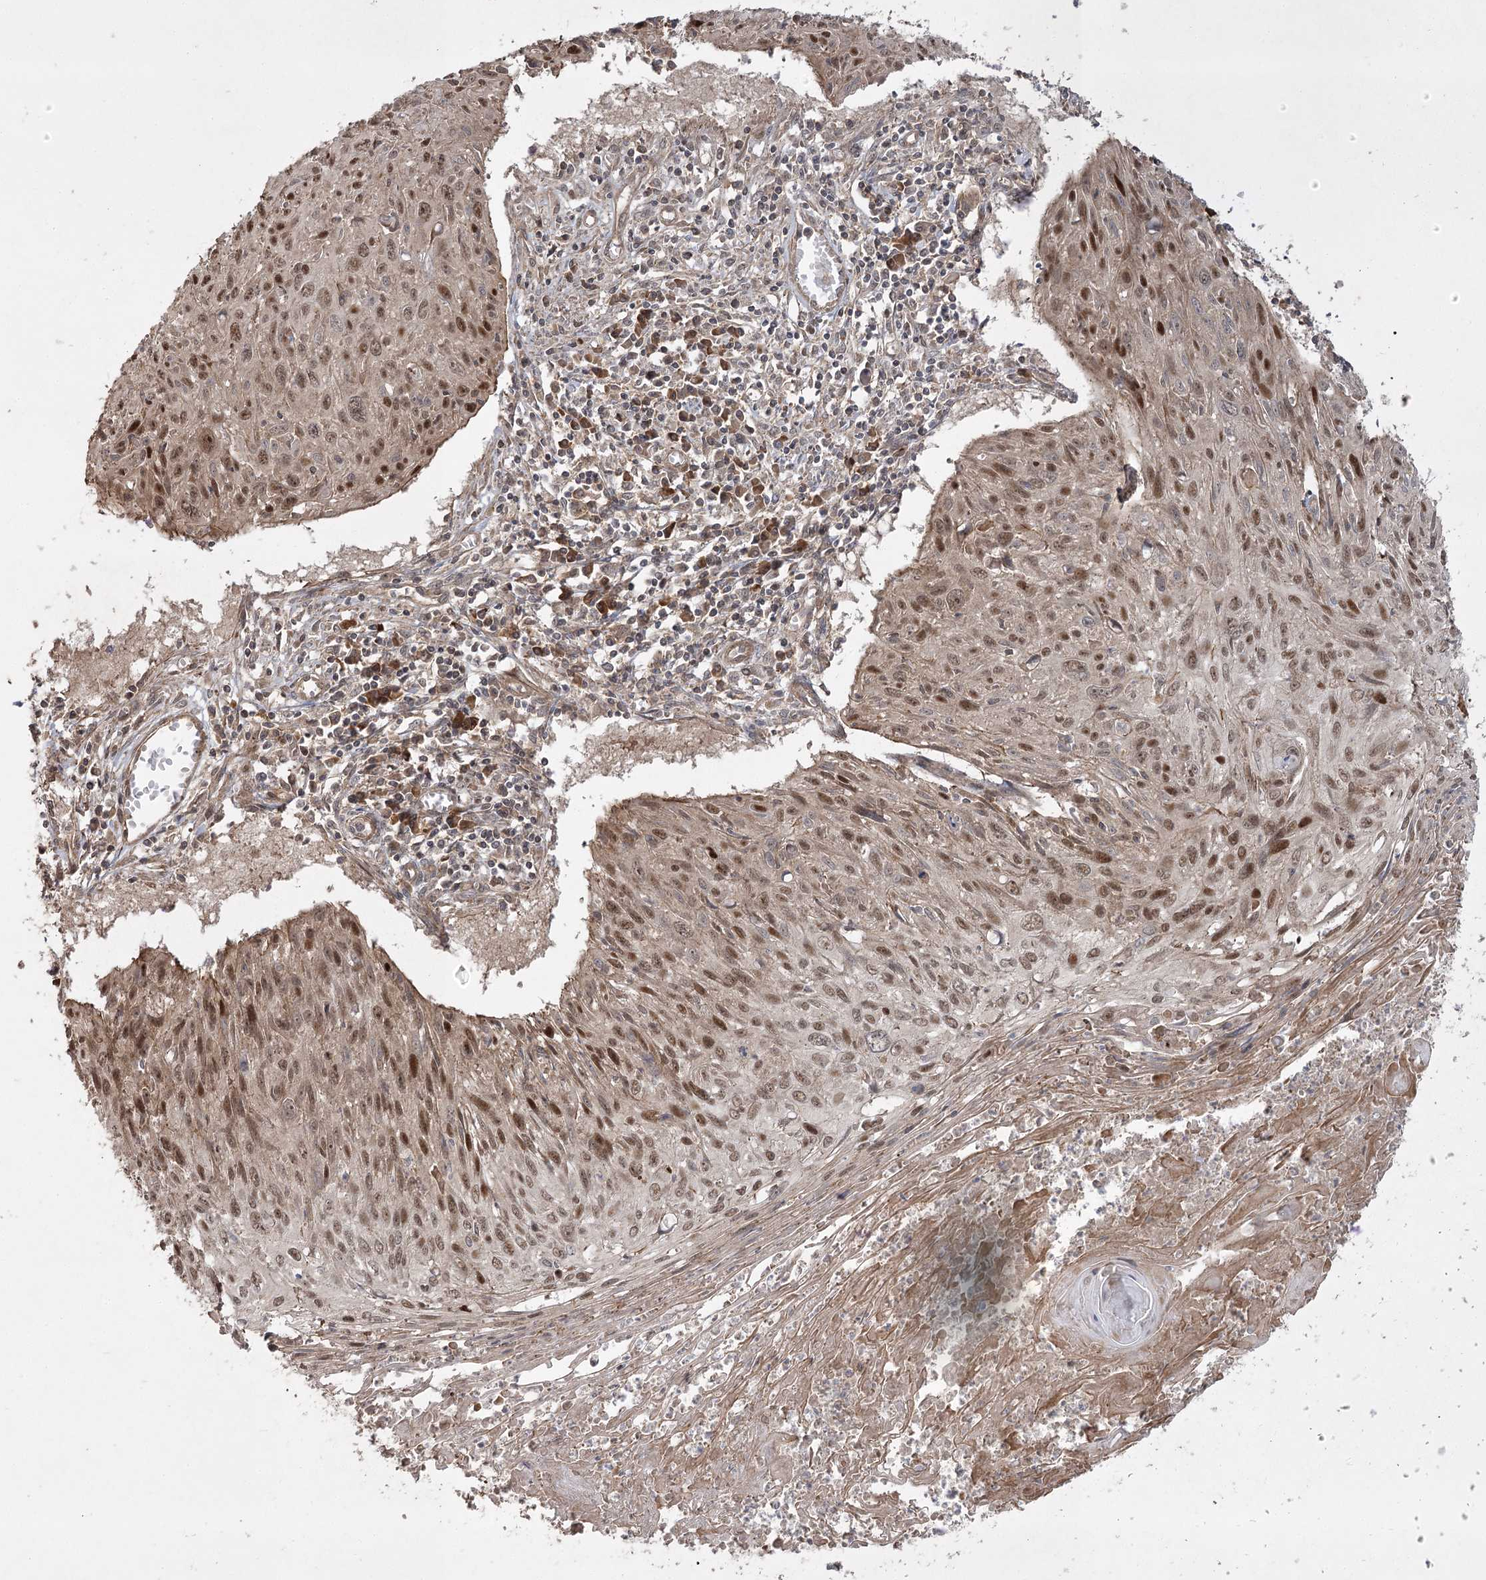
{"staining": {"intensity": "moderate", "quantity": ">75%", "location": "nuclear"}, "tissue": "cervical cancer", "cell_type": "Tumor cells", "image_type": "cancer", "snomed": [{"axis": "morphology", "description": "Squamous cell carcinoma, NOS"}, {"axis": "topography", "description": "Cervix"}], "caption": "A brown stain highlights moderate nuclear positivity of a protein in cervical cancer tumor cells.", "gene": "CPLANE1", "patient": {"sex": "female", "age": 51}}